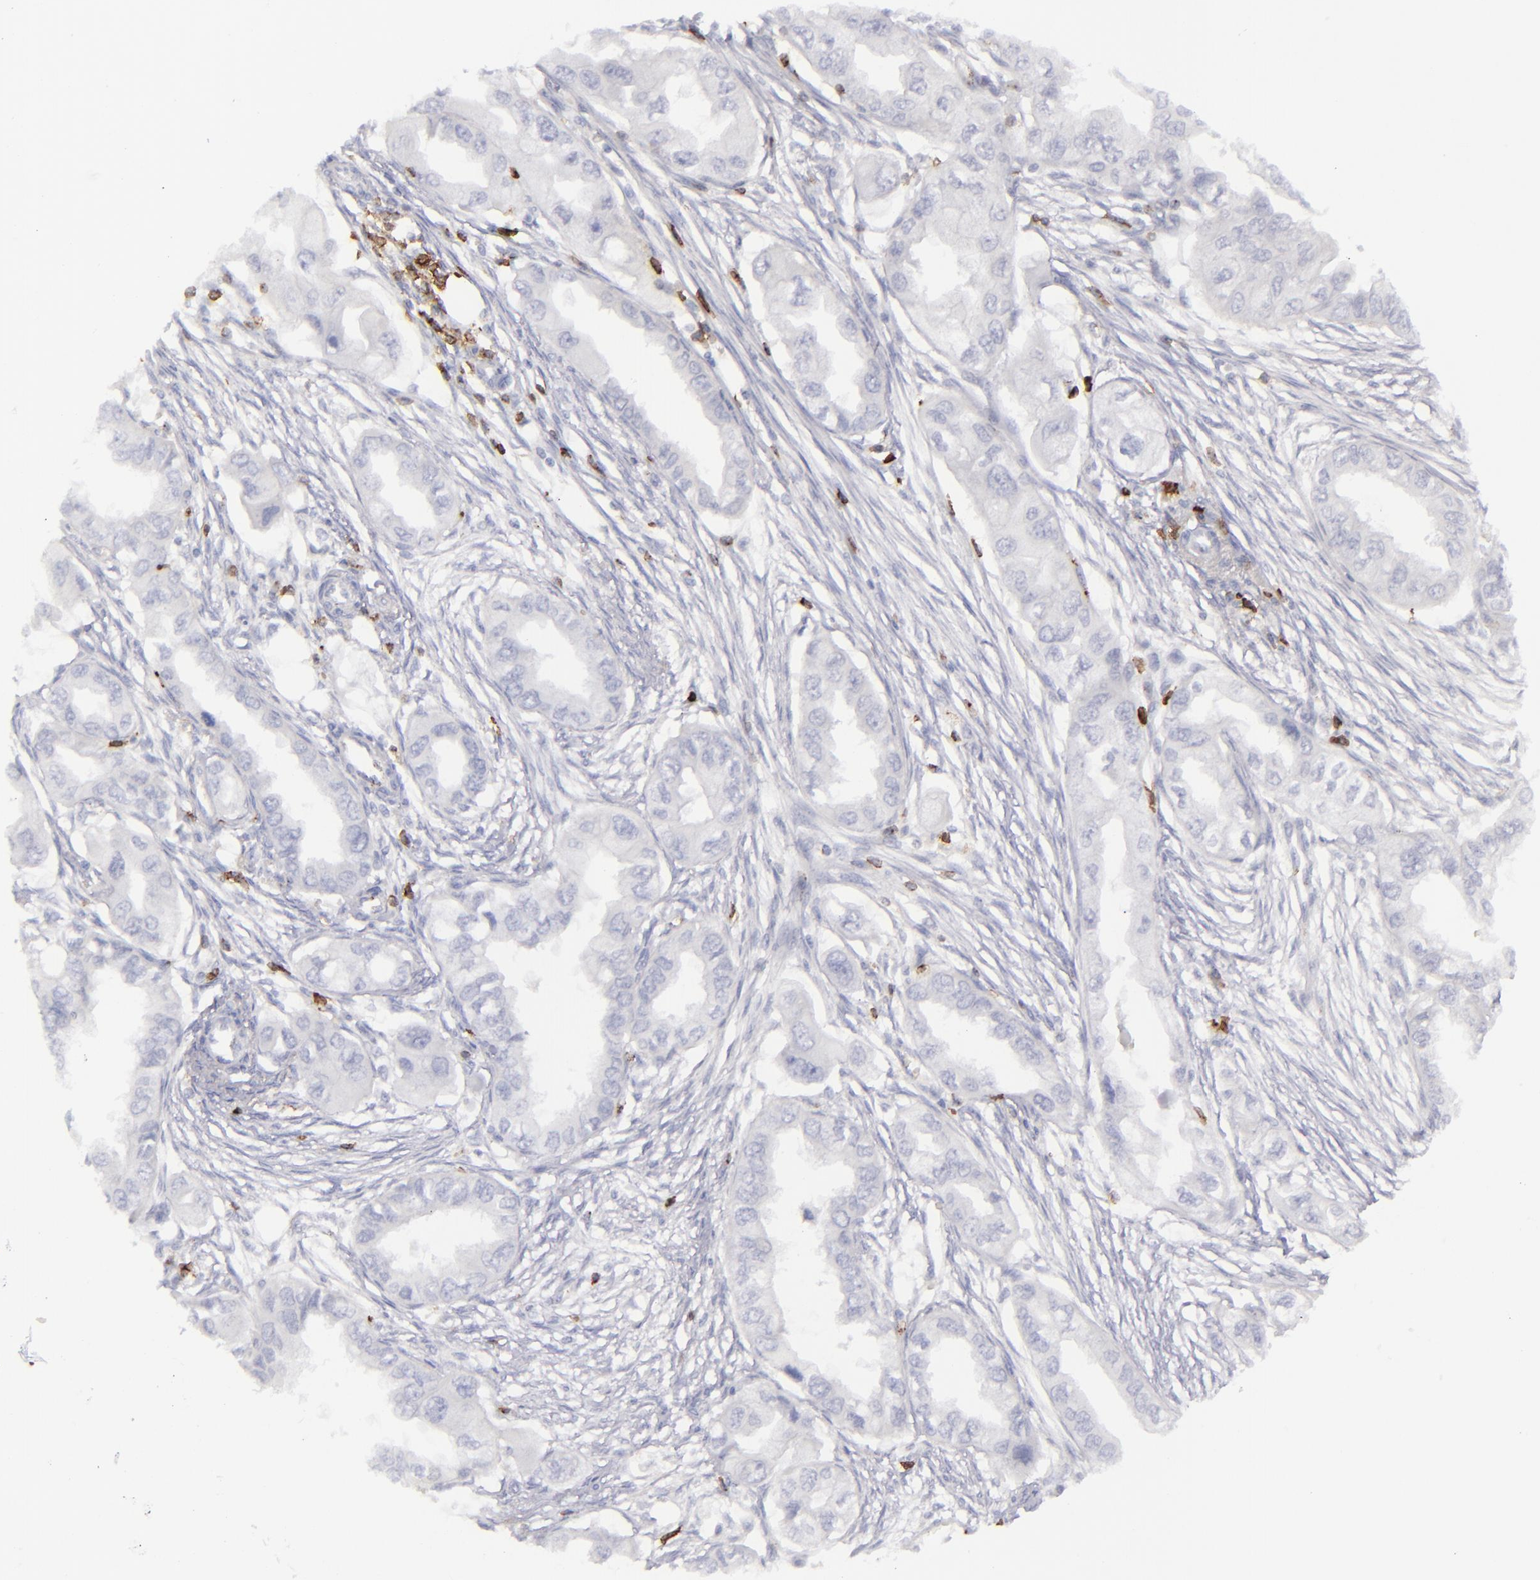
{"staining": {"intensity": "negative", "quantity": "none", "location": "none"}, "tissue": "endometrial cancer", "cell_type": "Tumor cells", "image_type": "cancer", "snomed": [{"axis": "morphology", "description": "Adenocarcinoma, NOS"}, {"axis": "topography", "description": "Endometrium"}], "caption": "High power microscopy image of an IHC micrograph of endometrial adenocarcinoma, revealing no significant expression in tumor cells.", "gene": "CD27", "patient": {"sex": "female", "age": 67}}